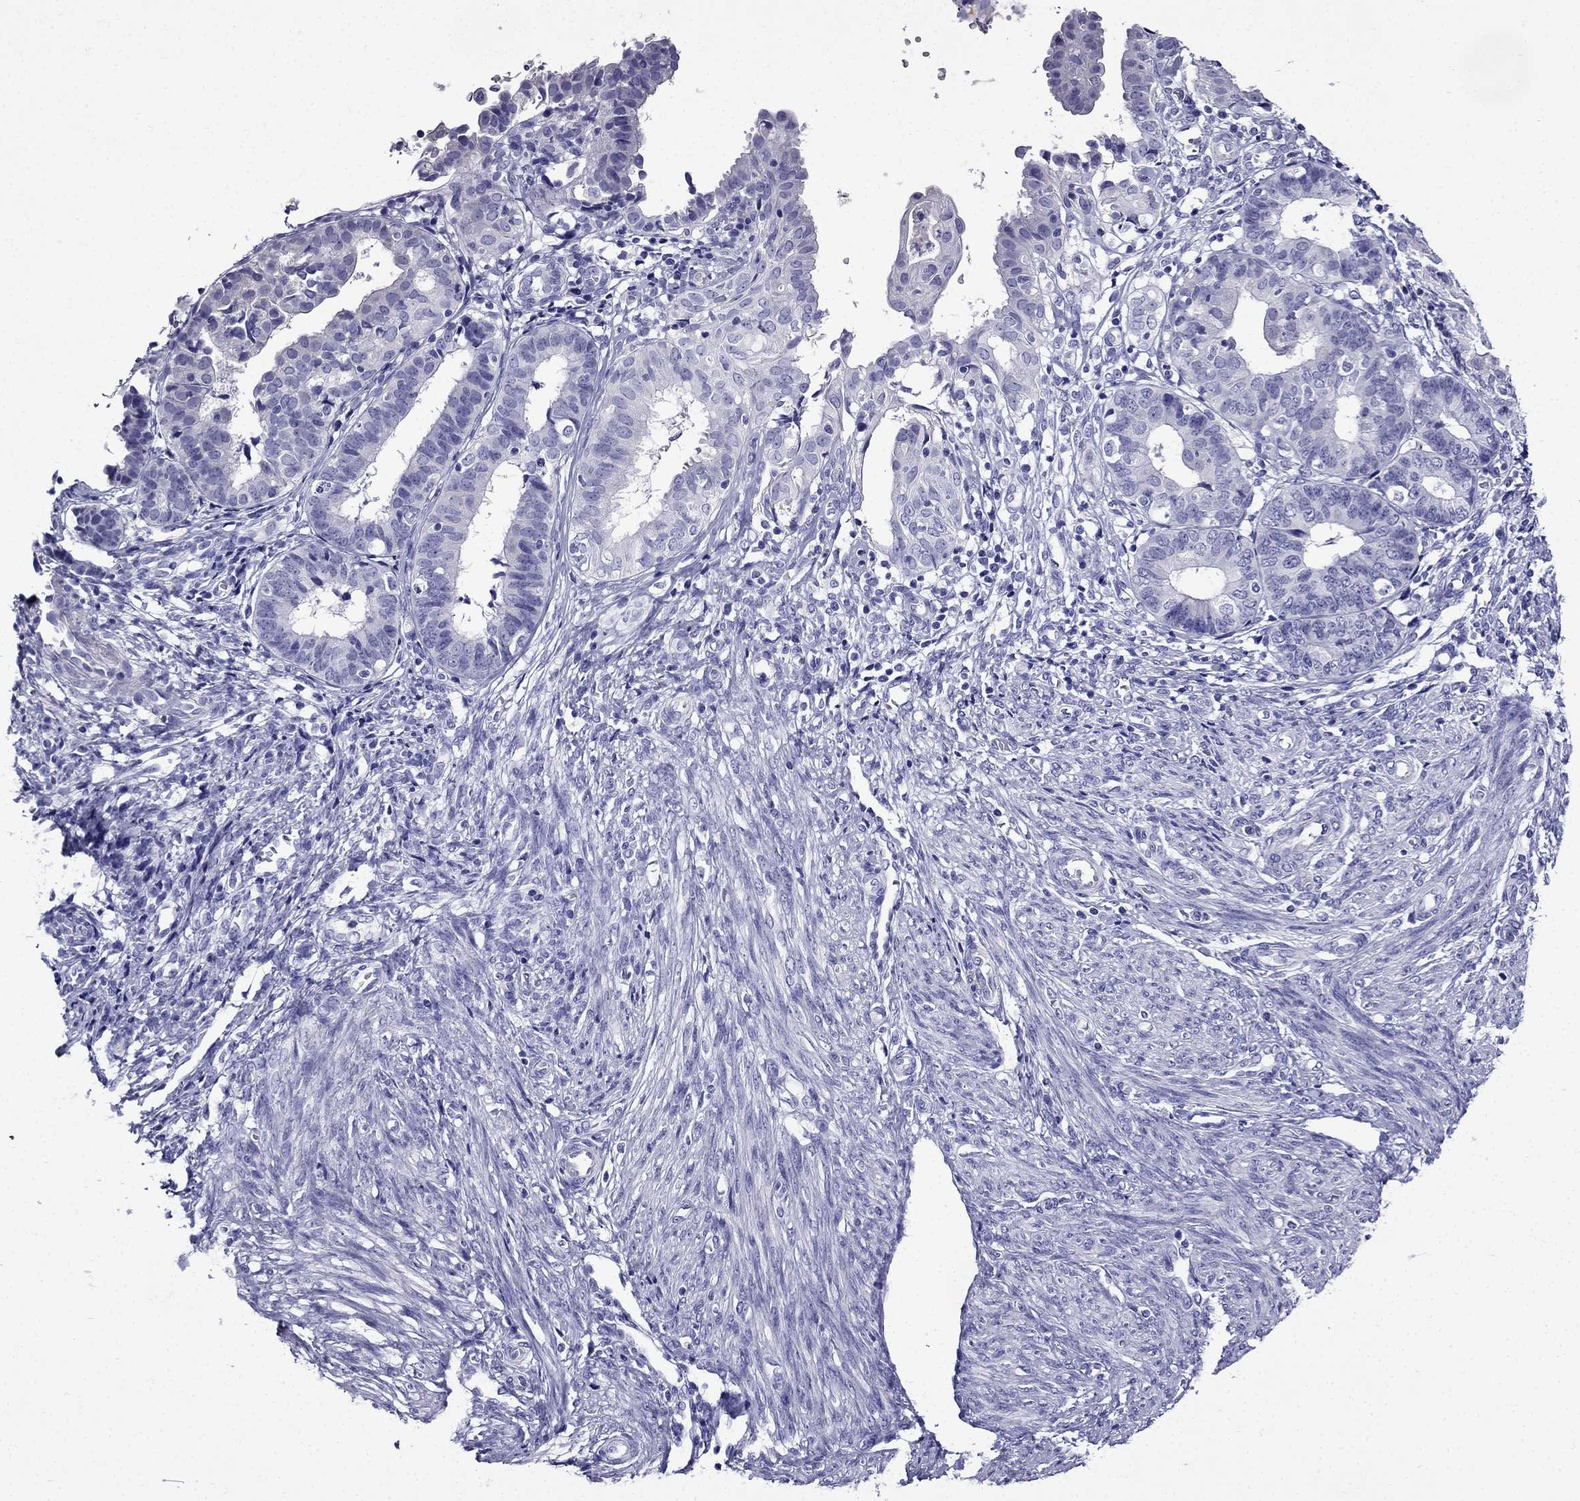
{"staining": {"intensity": "negative", "quantity": "none", "location": "none"}, "tissue": "endometrial cancer", "cell_type": "Tumor cells", "image_type": "cancer", "snomed": [{"axis": "morphology", "description": "Adenocarcinoma, NOS"}, {"axis": "topography", "description": "Endometrium"}], "caption": "Tumor cells are negative for protein expression in human endometrial cancer. (DAB (3,3'-diaminobenzidine) IHC, high magnification).", "gene": "ERC2", "patient": {"sex": "female", "age": 68}}